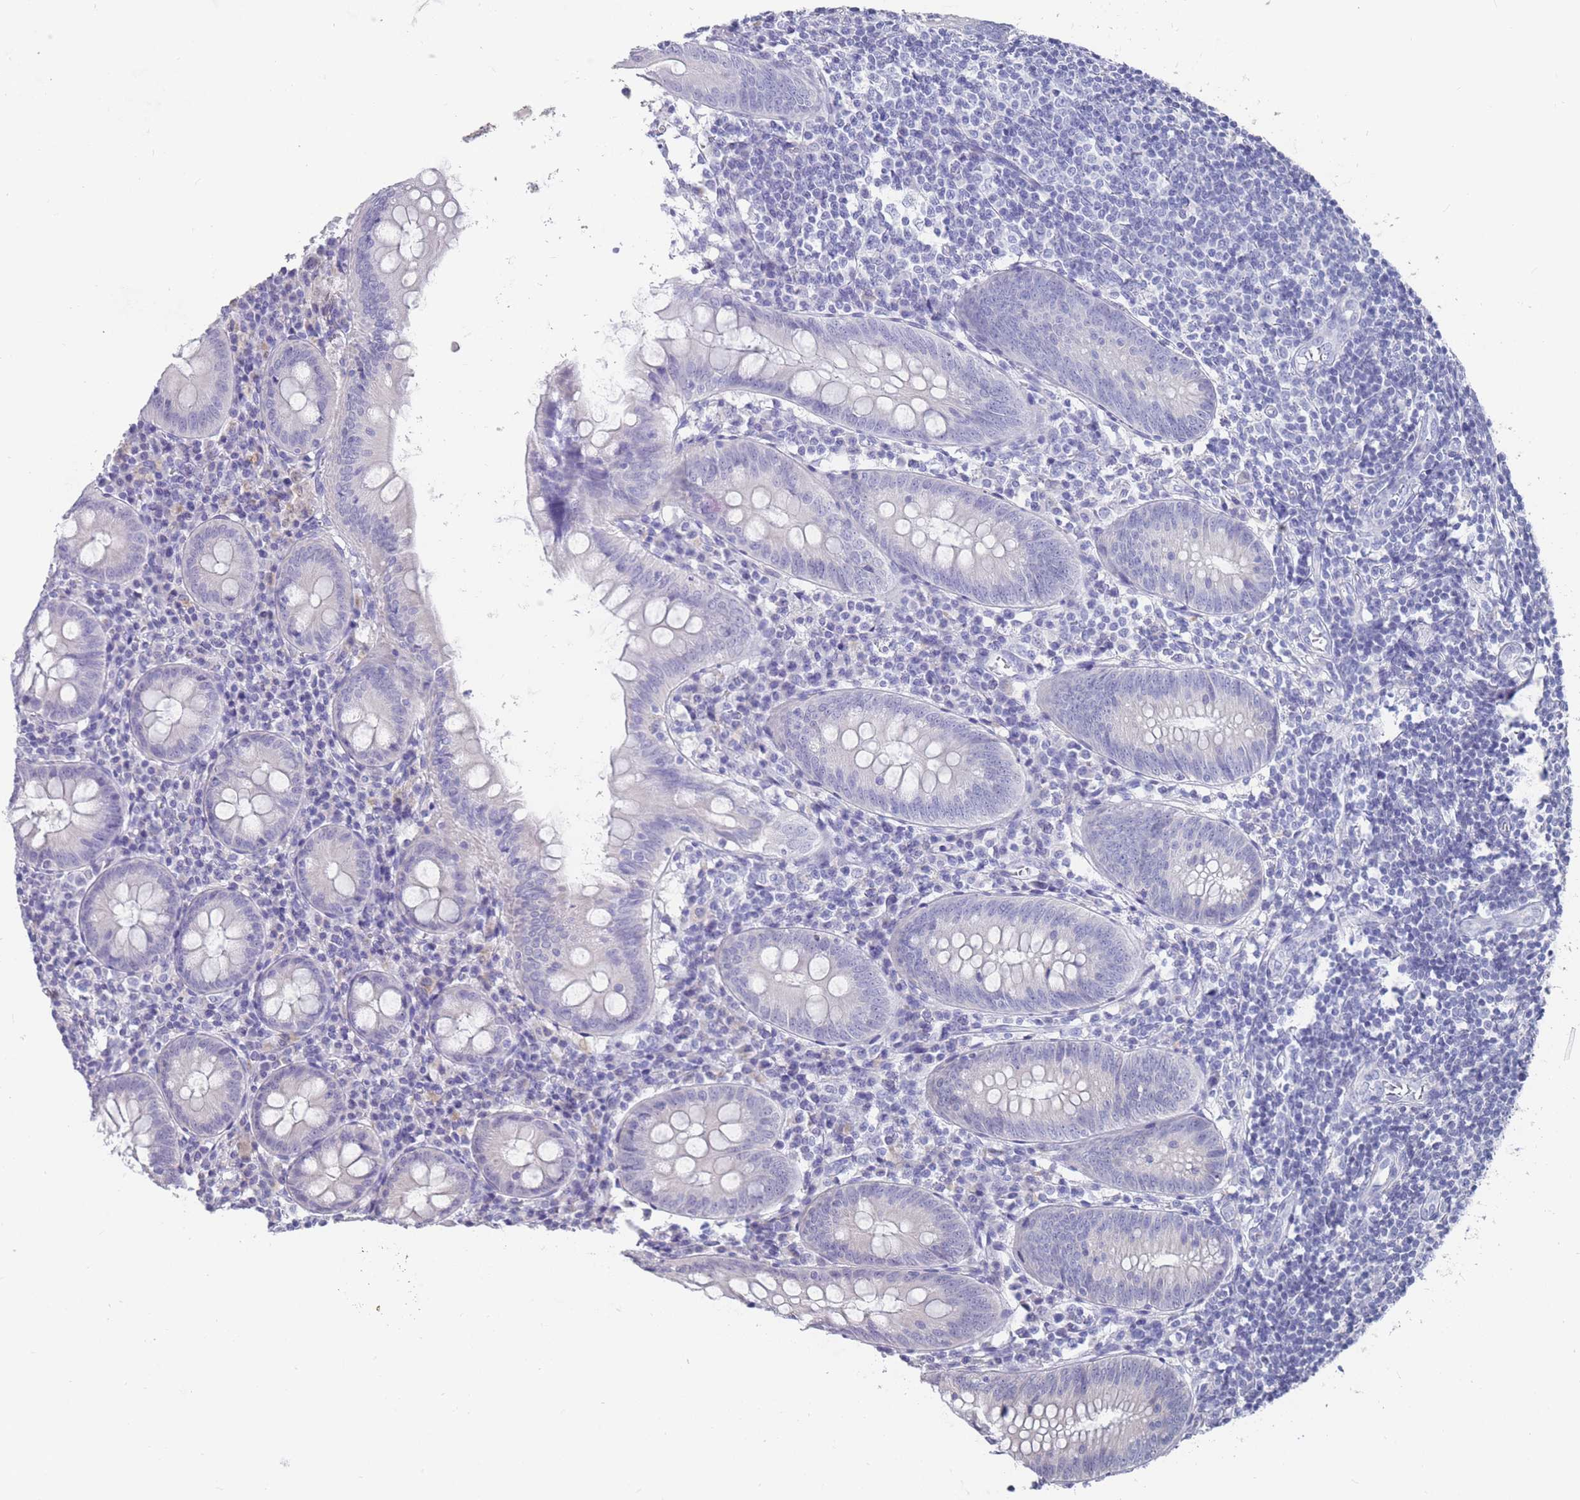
{"staining": {"intensity": "negative", "quantity": "none", "location": "none"}, "tissue": "appendix", "cell_type": "Glandular cells", "image_type": "normal", "snomed": [{"axis": "morphology", "description": "Normal tissue, NOS"}, {"axis": "topography", "description": "Appendix"}], "caption": "IHC of normal appendix shows no positivity in glandular cells.", "gene": "CYP51A1", "patient": {"sex": "female", "age": 54}}